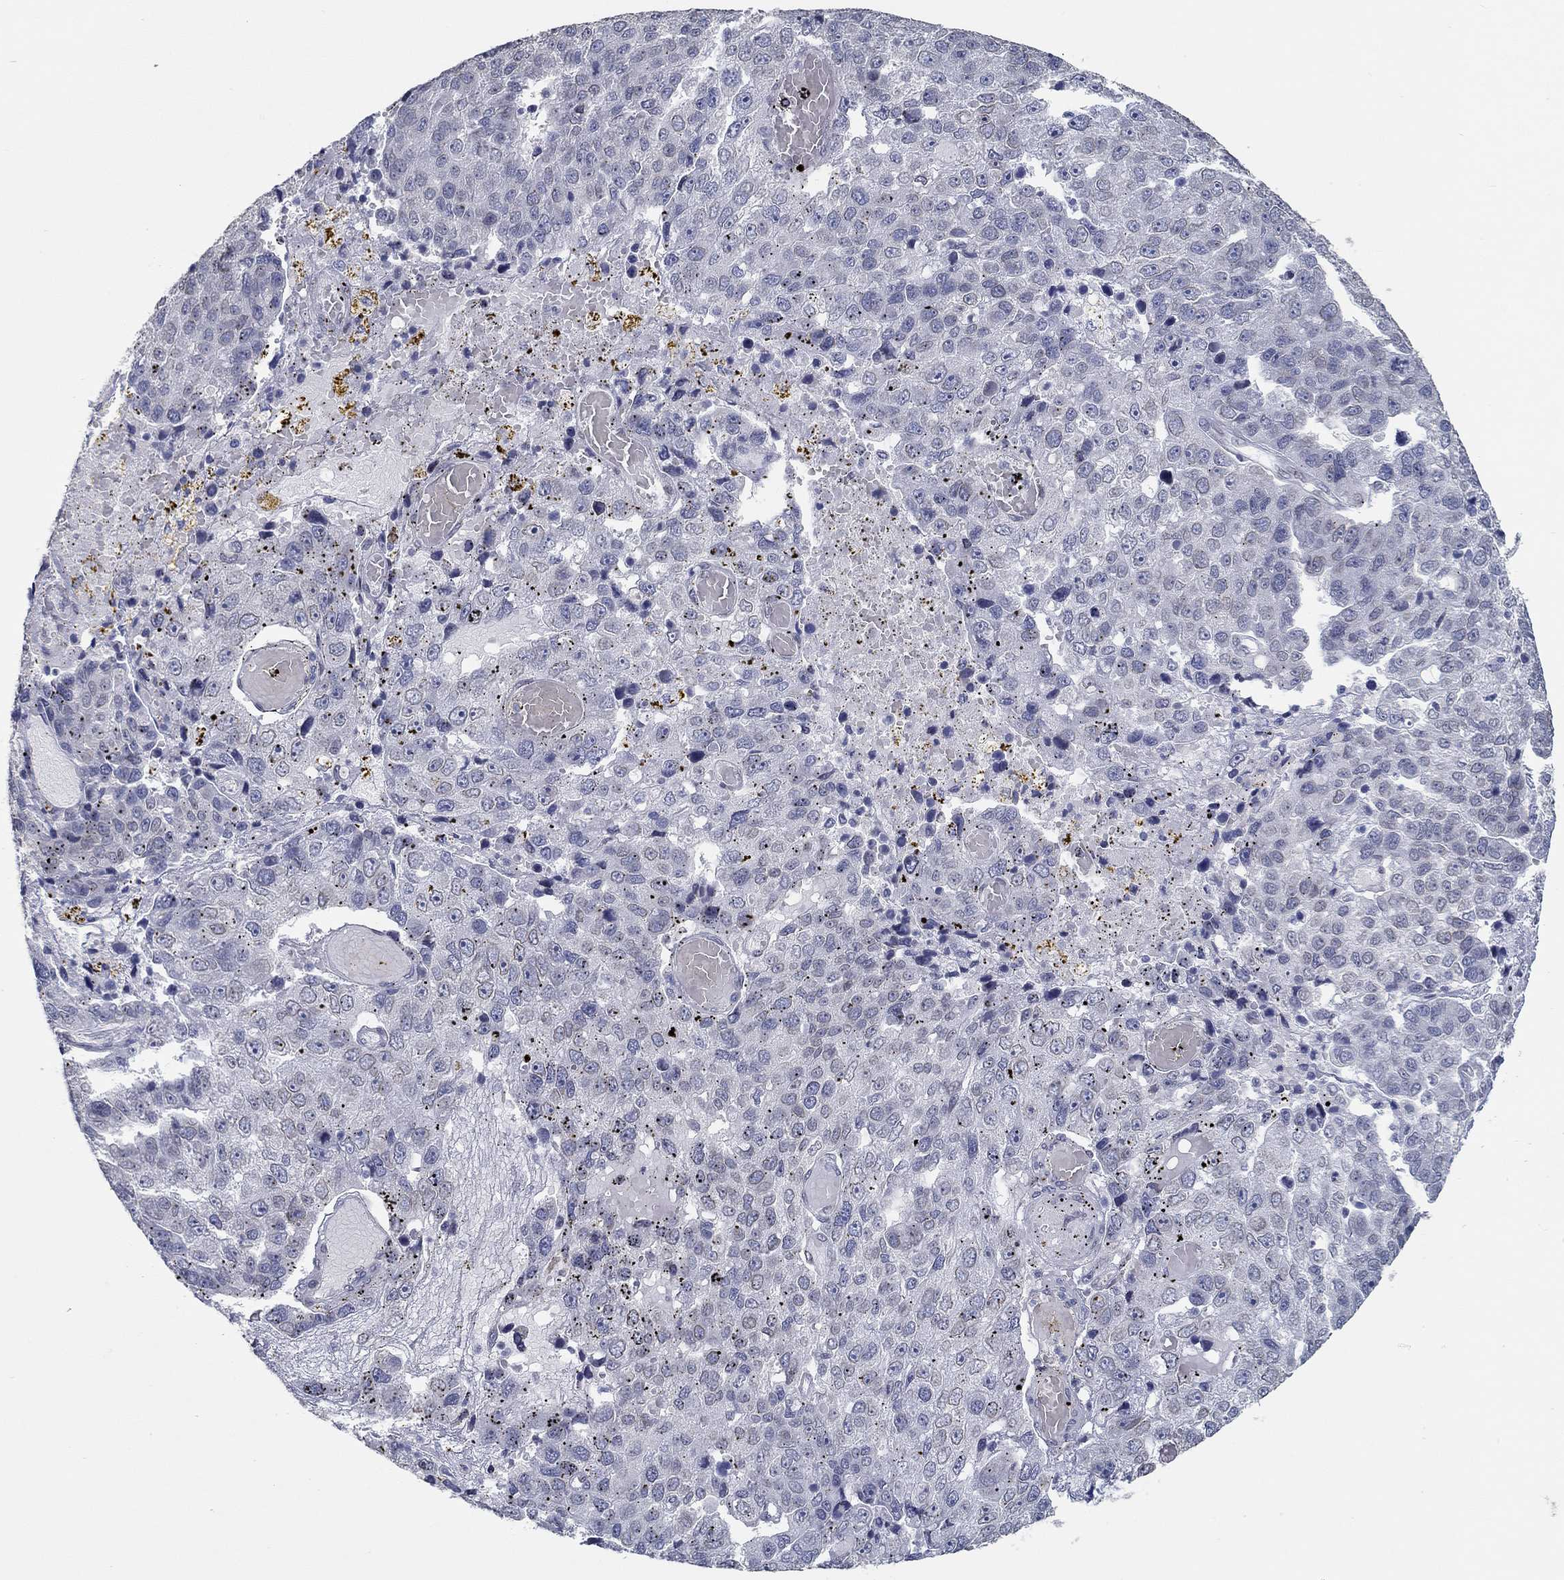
{"staining": {"intensity": "negative", "quantity": "none", "location": "none"}, "tissue": "pancreatic cancer", "cell_type": "Tumor cells", "image_type": "cancer", "snomed": [{"axis": "morphology", "description": "Adenocarcinoma, NOS"}, {"axis": "topography", "description": "Pancreas"}], "caption": "A photomicrograph of pancreatic cancer (adenocarcinoma) stained for a protein displays no brown staining in tumor cells. Nuclei are stained in blue.", "gene": "NUP155", "patient": {"sex": "female", "age": 61}}